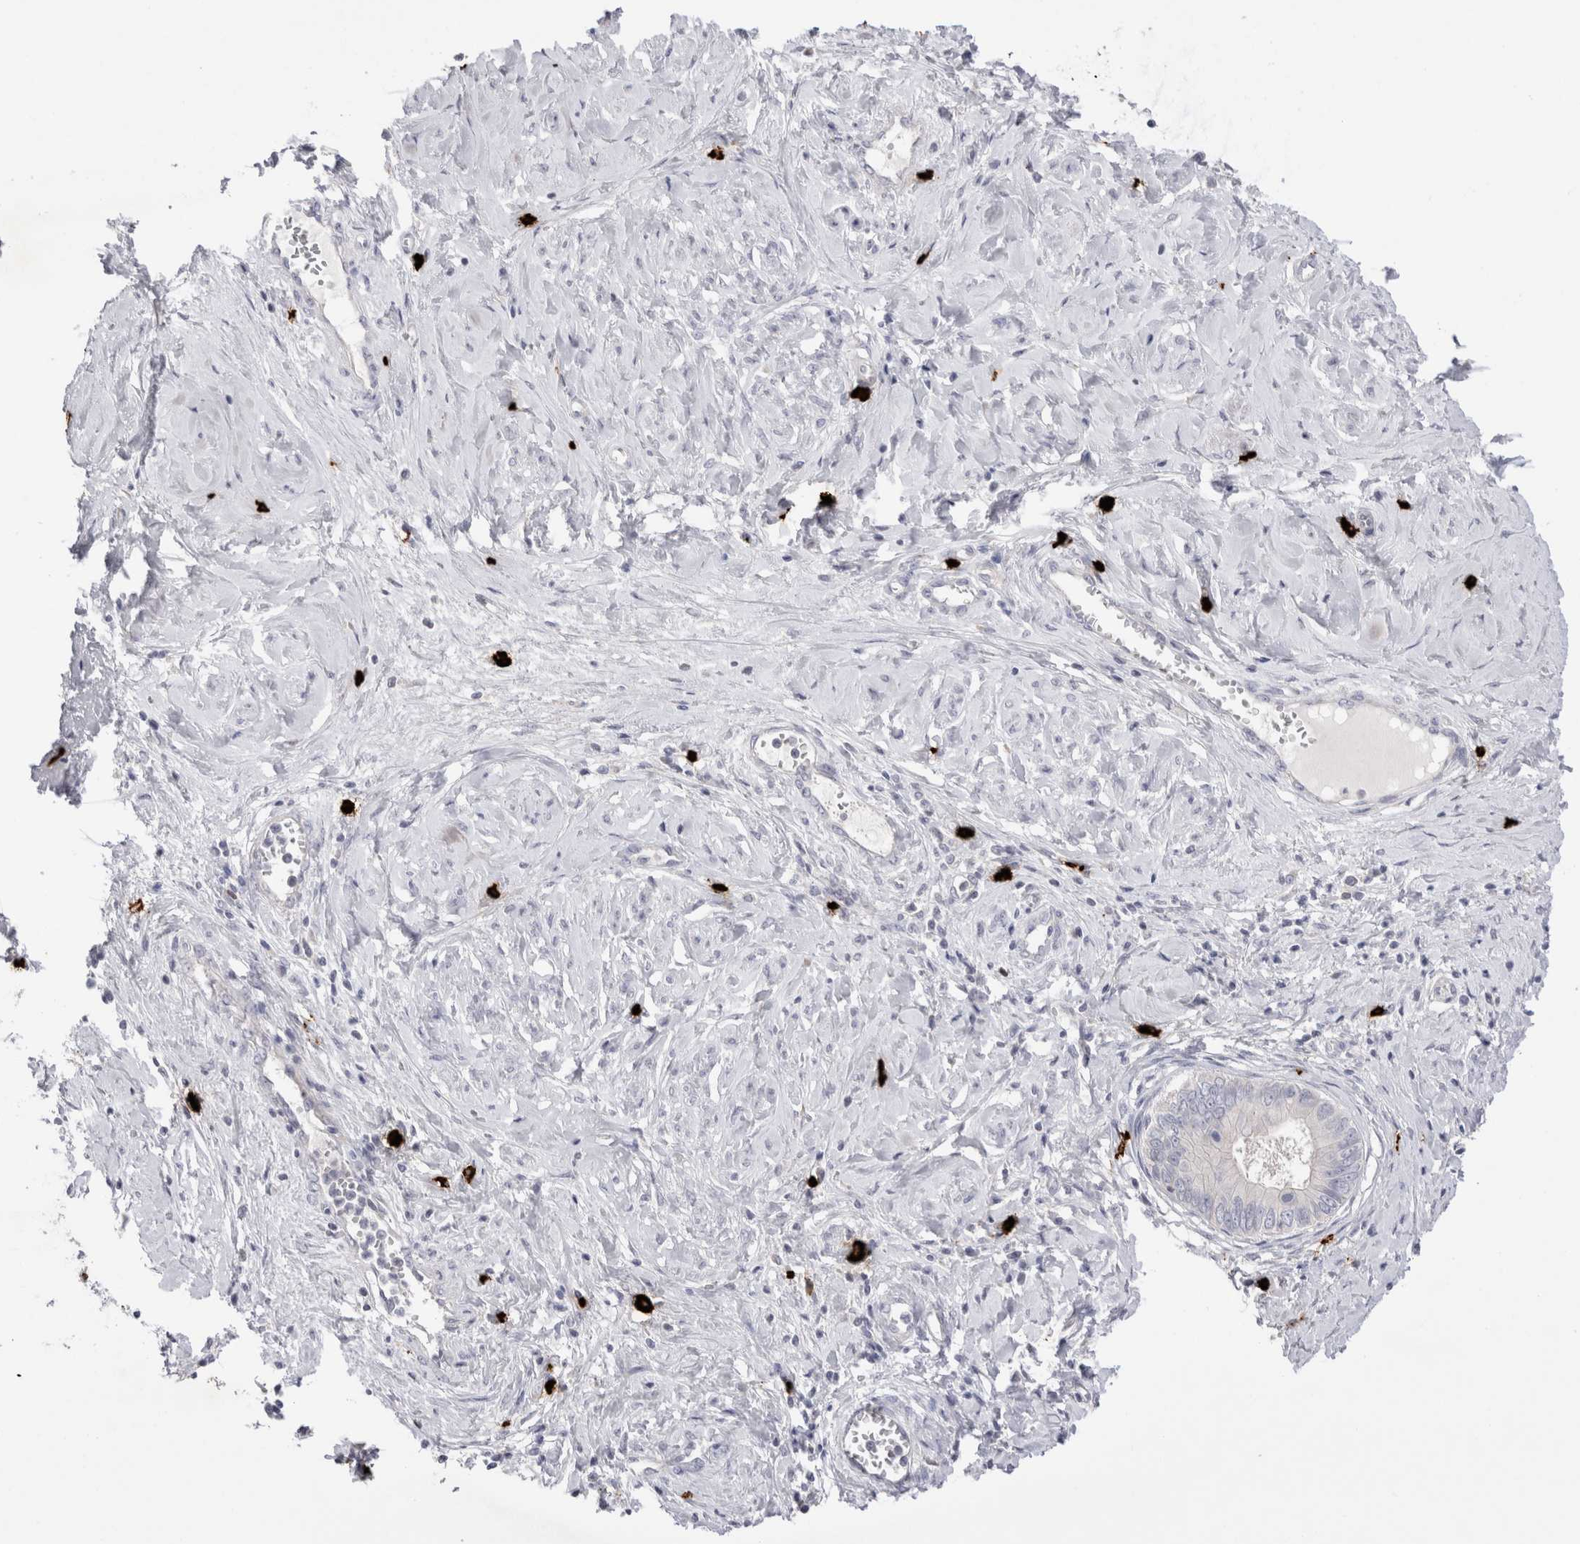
{"staining": {"intensity": "negative", "quantity": "none", "location": "none"}, "tissue": "cervical cancer", "cell_type": "Tumor cells", "image_type": "cancer", "snomed": [{"axis": "morphology", "description": "Adenocarcinoma, NOS"}, {"axis": "topography", "description": "Cervix"}], "caption": "Cervical cancer stained for a protein using immunohistochemistry demonstrates no positivity tumor cells.", "gene": "SPINK2", "patient": {"sex": "female", "age": 44}}